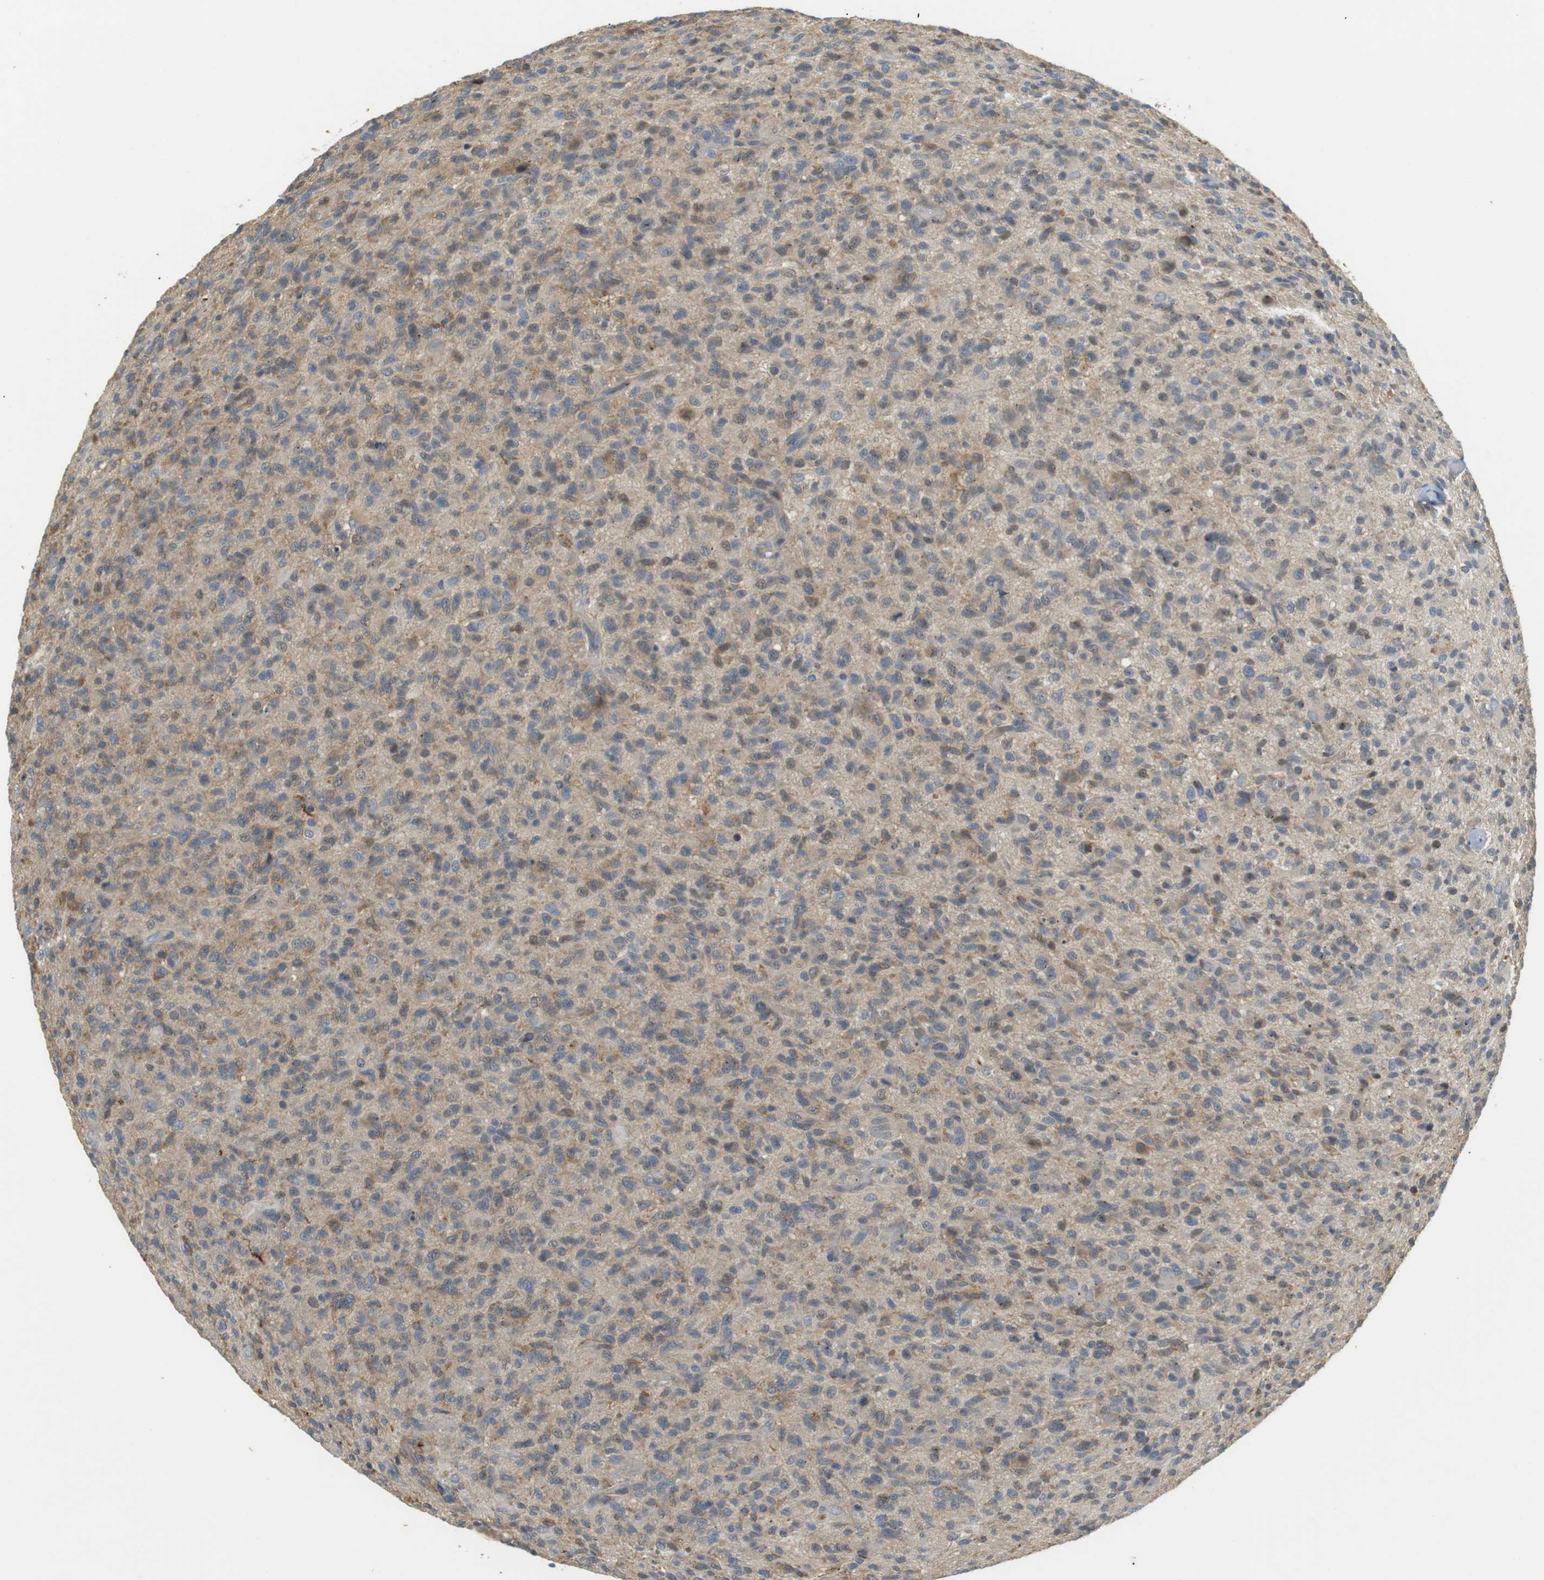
{"staining": {"intensity": "weak", "quantity": "25%-75%", "location": "cytoplasmic/membranous"}, "tissue": "glioma", "cell_type": "Tumor cells", "image_type": "cancer", "snomed": [{"axis": "morphology", "description": "Glioma, malignant, High grade"}, {"axis": "topography", "description": "Brain"}], "caption": "Glioma tissue demonstrates weak cytoplasmic/membranous staining in approximately 25%-75% of tumor cells (brown staining indicates protein expression, while blue staining denotes nuclei).", "gene": "P2RY1", "patient": {"sex": "male", "age": 71}}